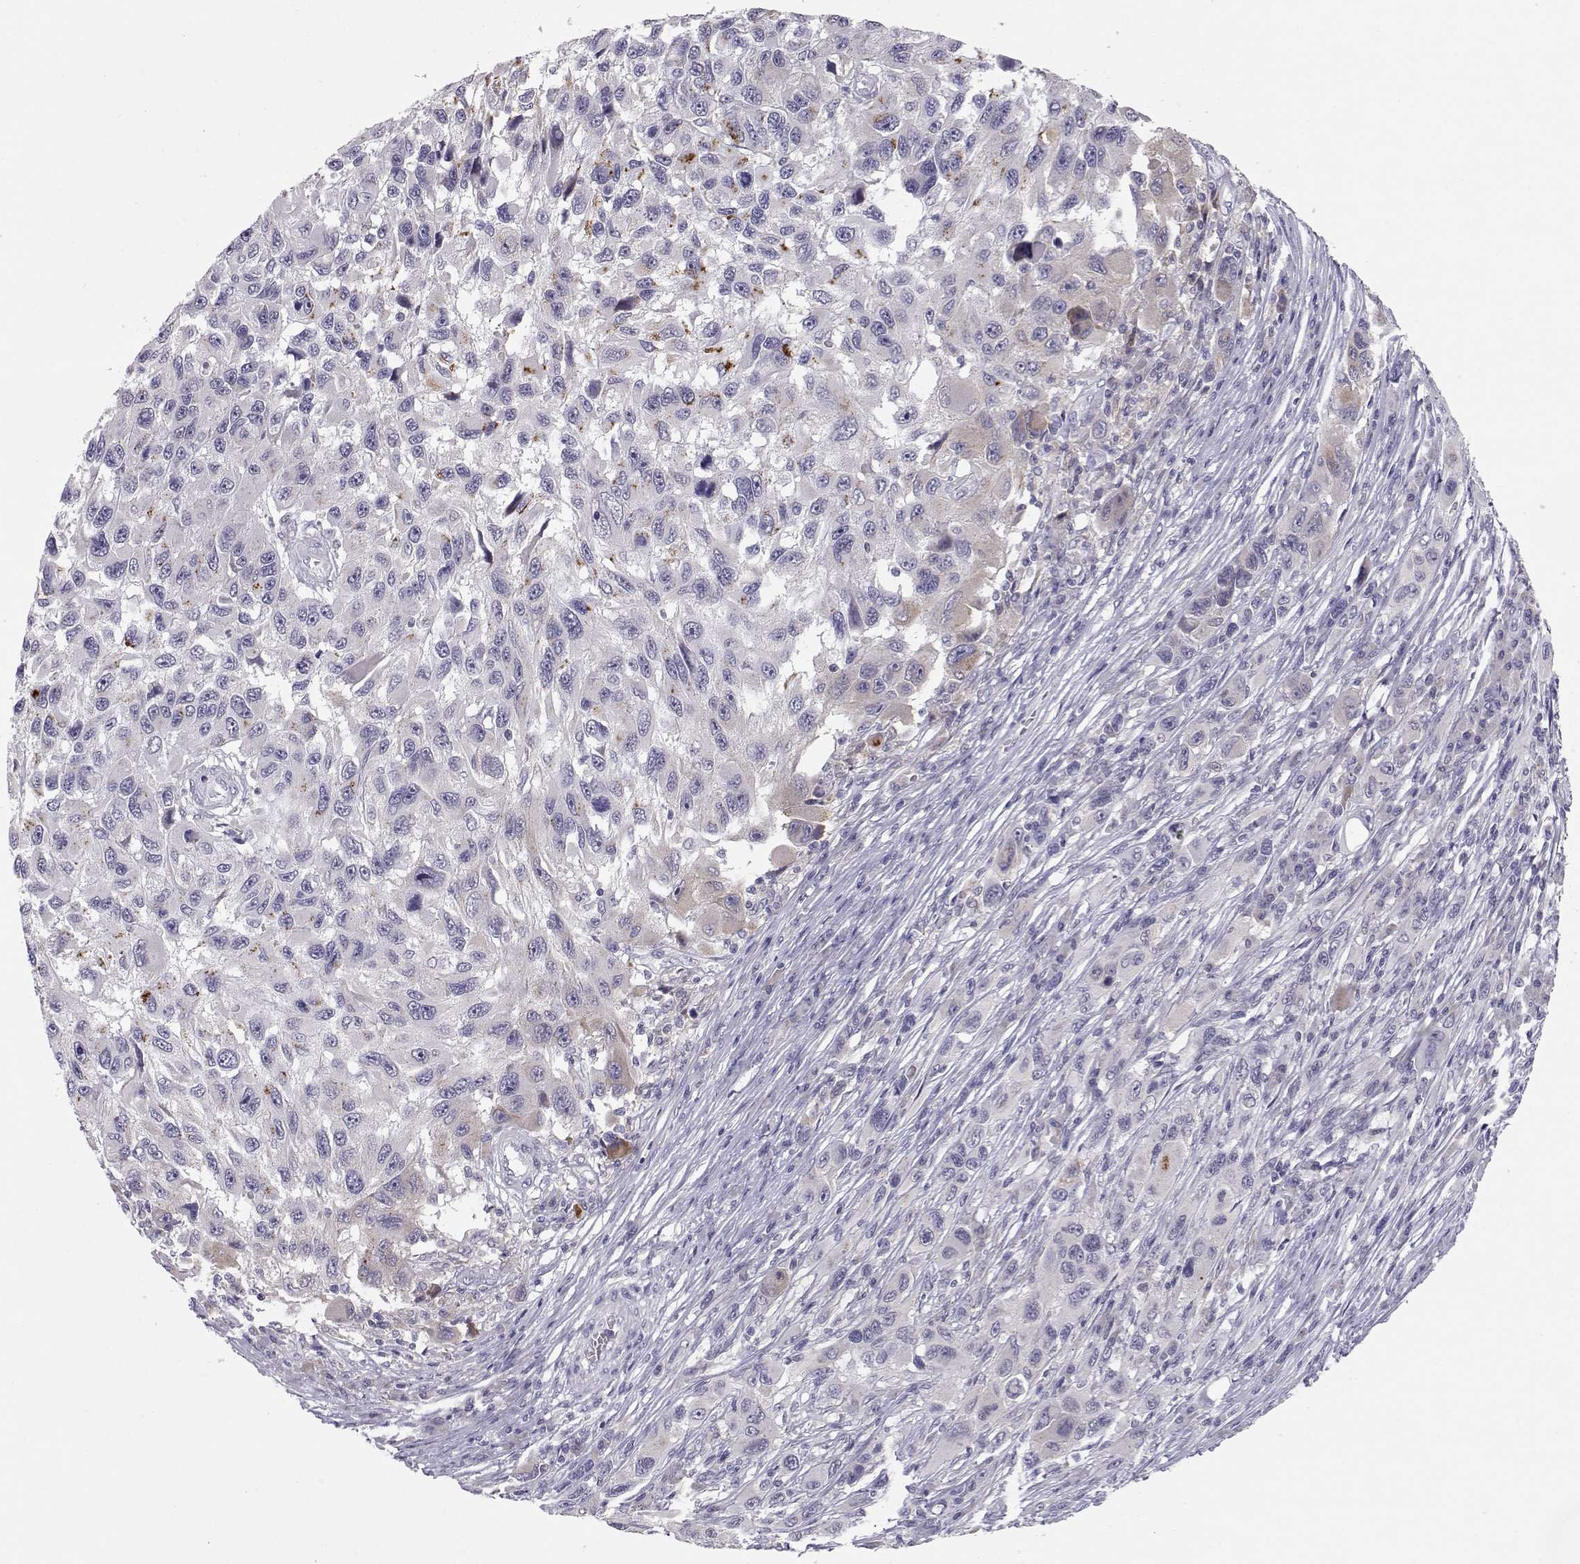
{"staining": {"intensity": "strong", "quantity": "<25%", "location": "cytoplasmic/membranous"}, "tissue": "melanoma", "cell_type": "Tumor cells", "image_type": "cancer", "snomed": [{"axis": "morphology", "description": "Malignant melanoma, NOS"}, {"axis": "topography", "description": "Skin"}], "caption": "Melanoma tissue reveals strong cytoplasmic/membranous expression in about <25% of tumor cells The staining was performed using DAB, with brown indicating positive protein expression. Nuclei are stained blue with hematoxylin.", "gene": "NPVF", "patient": {"sex": "male", "age": 53}}